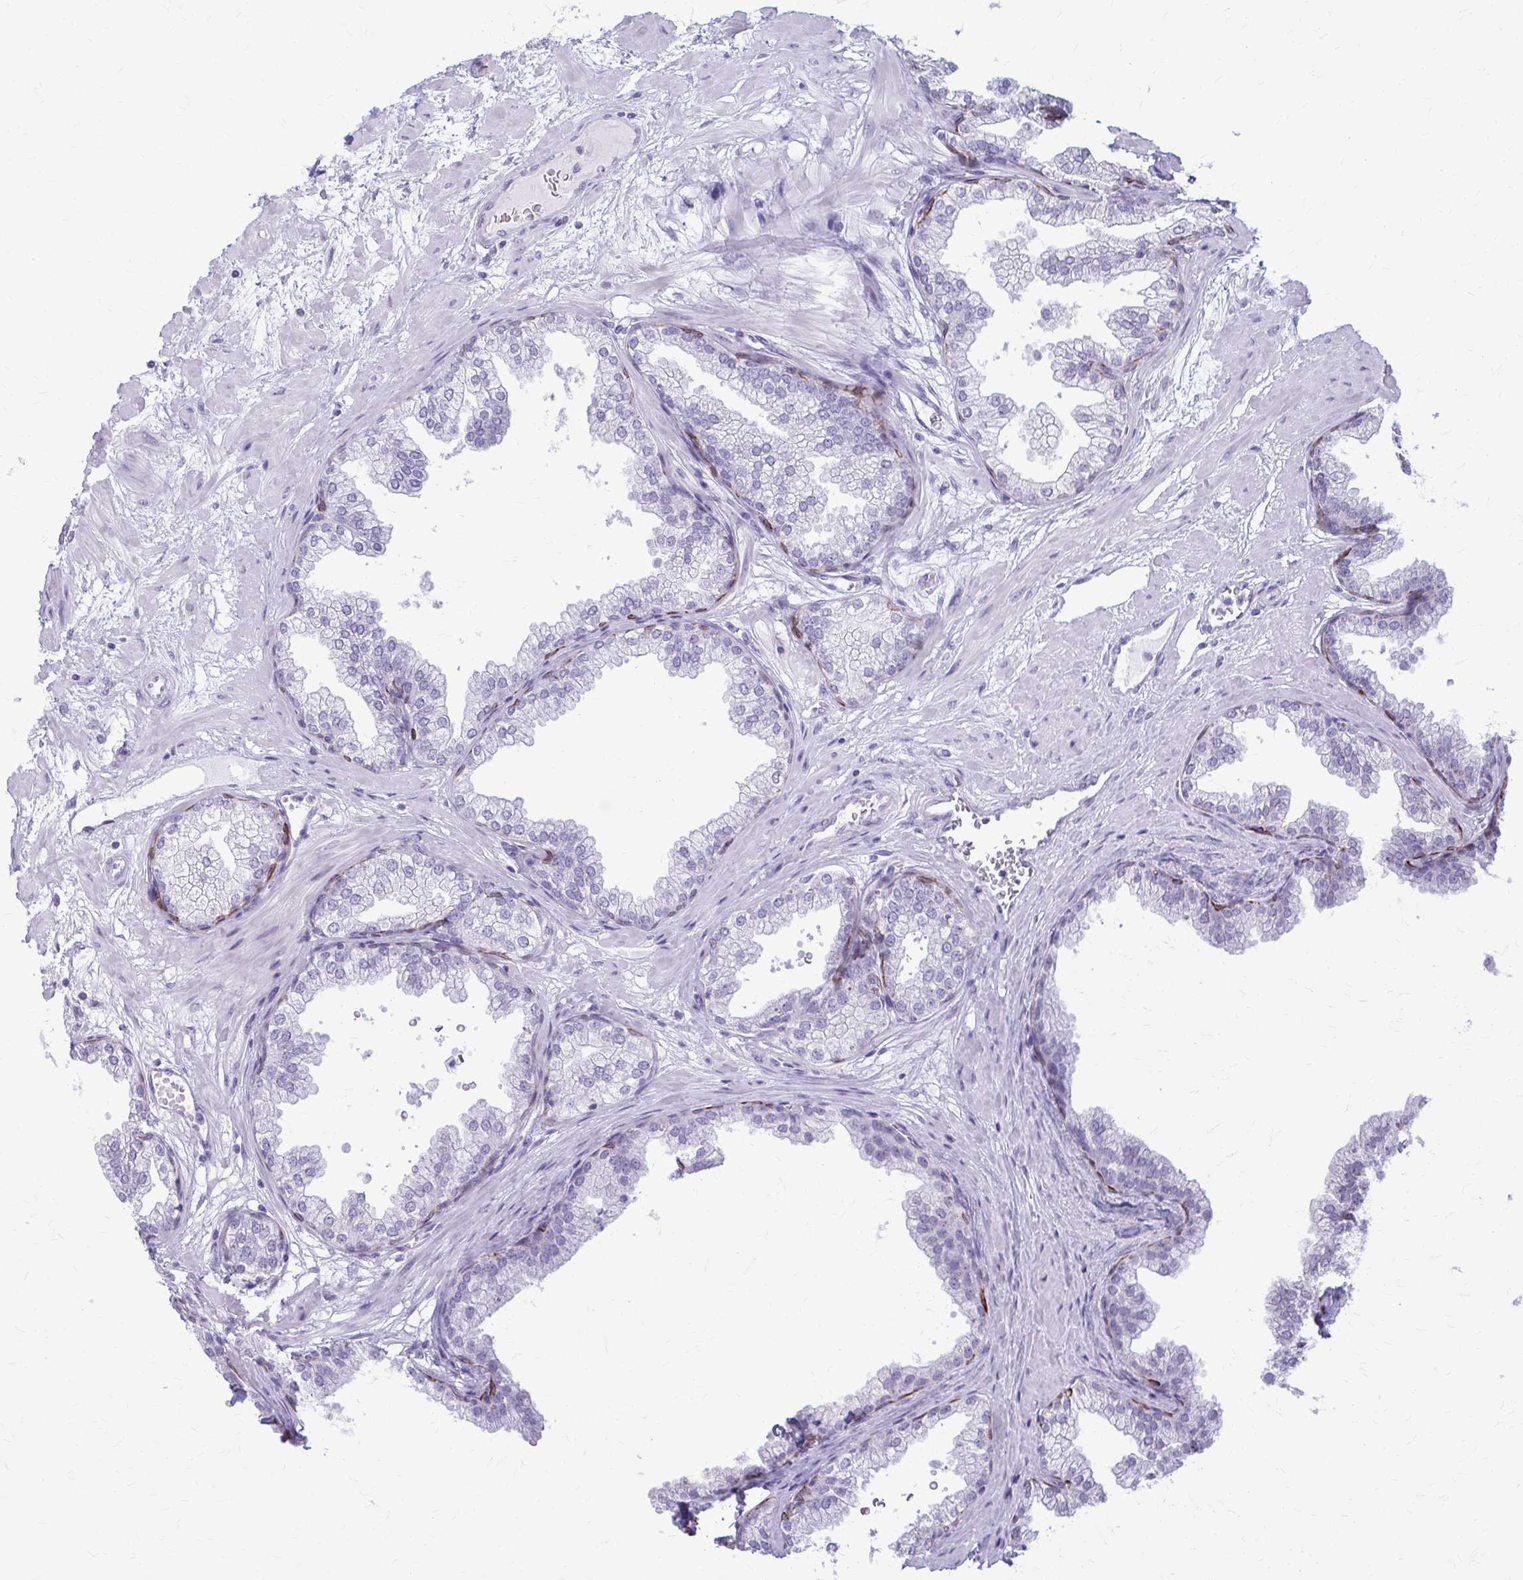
{"staining": {"intensity": "strong", "quantity": "<25%", "location": "cytoplasmic/membranous"}, "tissue": "prostate", "cell_type": "Glandular cells", "image_type": "normal", "snomed": [{"axis": "morphology", "description": "Normal tissue, NOS"}, {"axis": "topography", "description": "Prostate"}], "caption": "IHC histopathology image of benign prostate stained for a protein (brown), which exhibits medium levels of strong cytoplasmic/membranous positivity in approximately <25% of glandular cells.", "gene": "KRT5", "patient": {"sex": "male", "age": 37}}